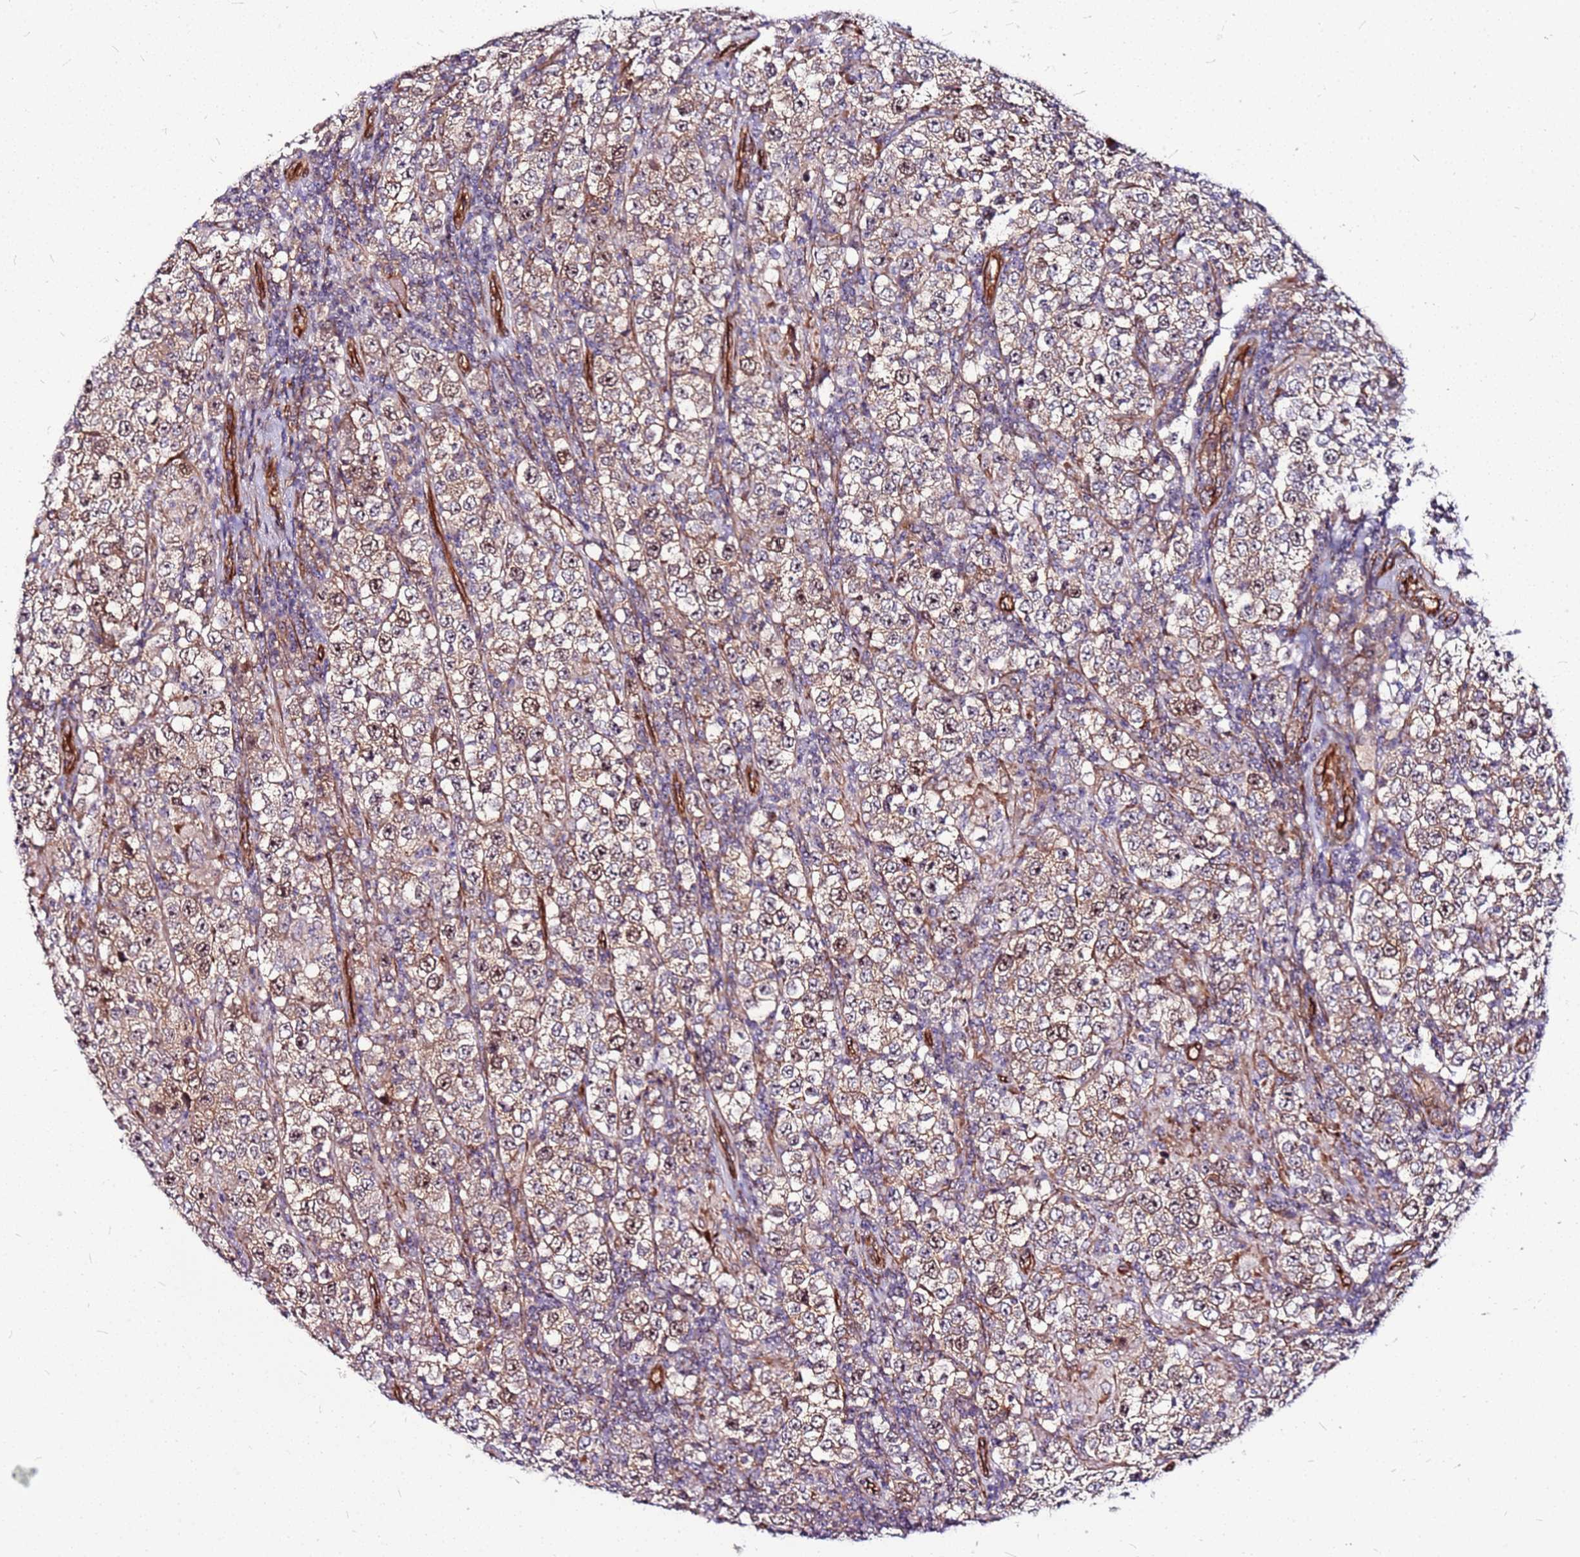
{"staining": {"intensity": "moderate", "quantity": ">75%", "location": "cytoplasmic/membranous,nuclear"}, "tissue": "testis cancer", "cell_type": "Tumor cells", "image_type": "cancer", "snomed": [{"axis": "morphology", "description": "Normal tissue, NOS"}, {"axis": "morphology", "description": "Urothelial carcinoma, High grade"}, {"axis": "morphology", "description": "Seminoma, NOS"}, {"axis": "morphology", "description": "Carcinoma, Embryonal, NOS"}, {"axis": "topography", "description": "Urinary bladder"}, {"axis": "topography", "description": "Testis"}], "caption": "Testis cancer stained with a brown dye displays moderate cytoplasmic/membranous and nuclear positive positivity in approximately >75% of tumor cells.", "gene": "TOPAZ1", "patient": {"sex": "male", "age": 41}}